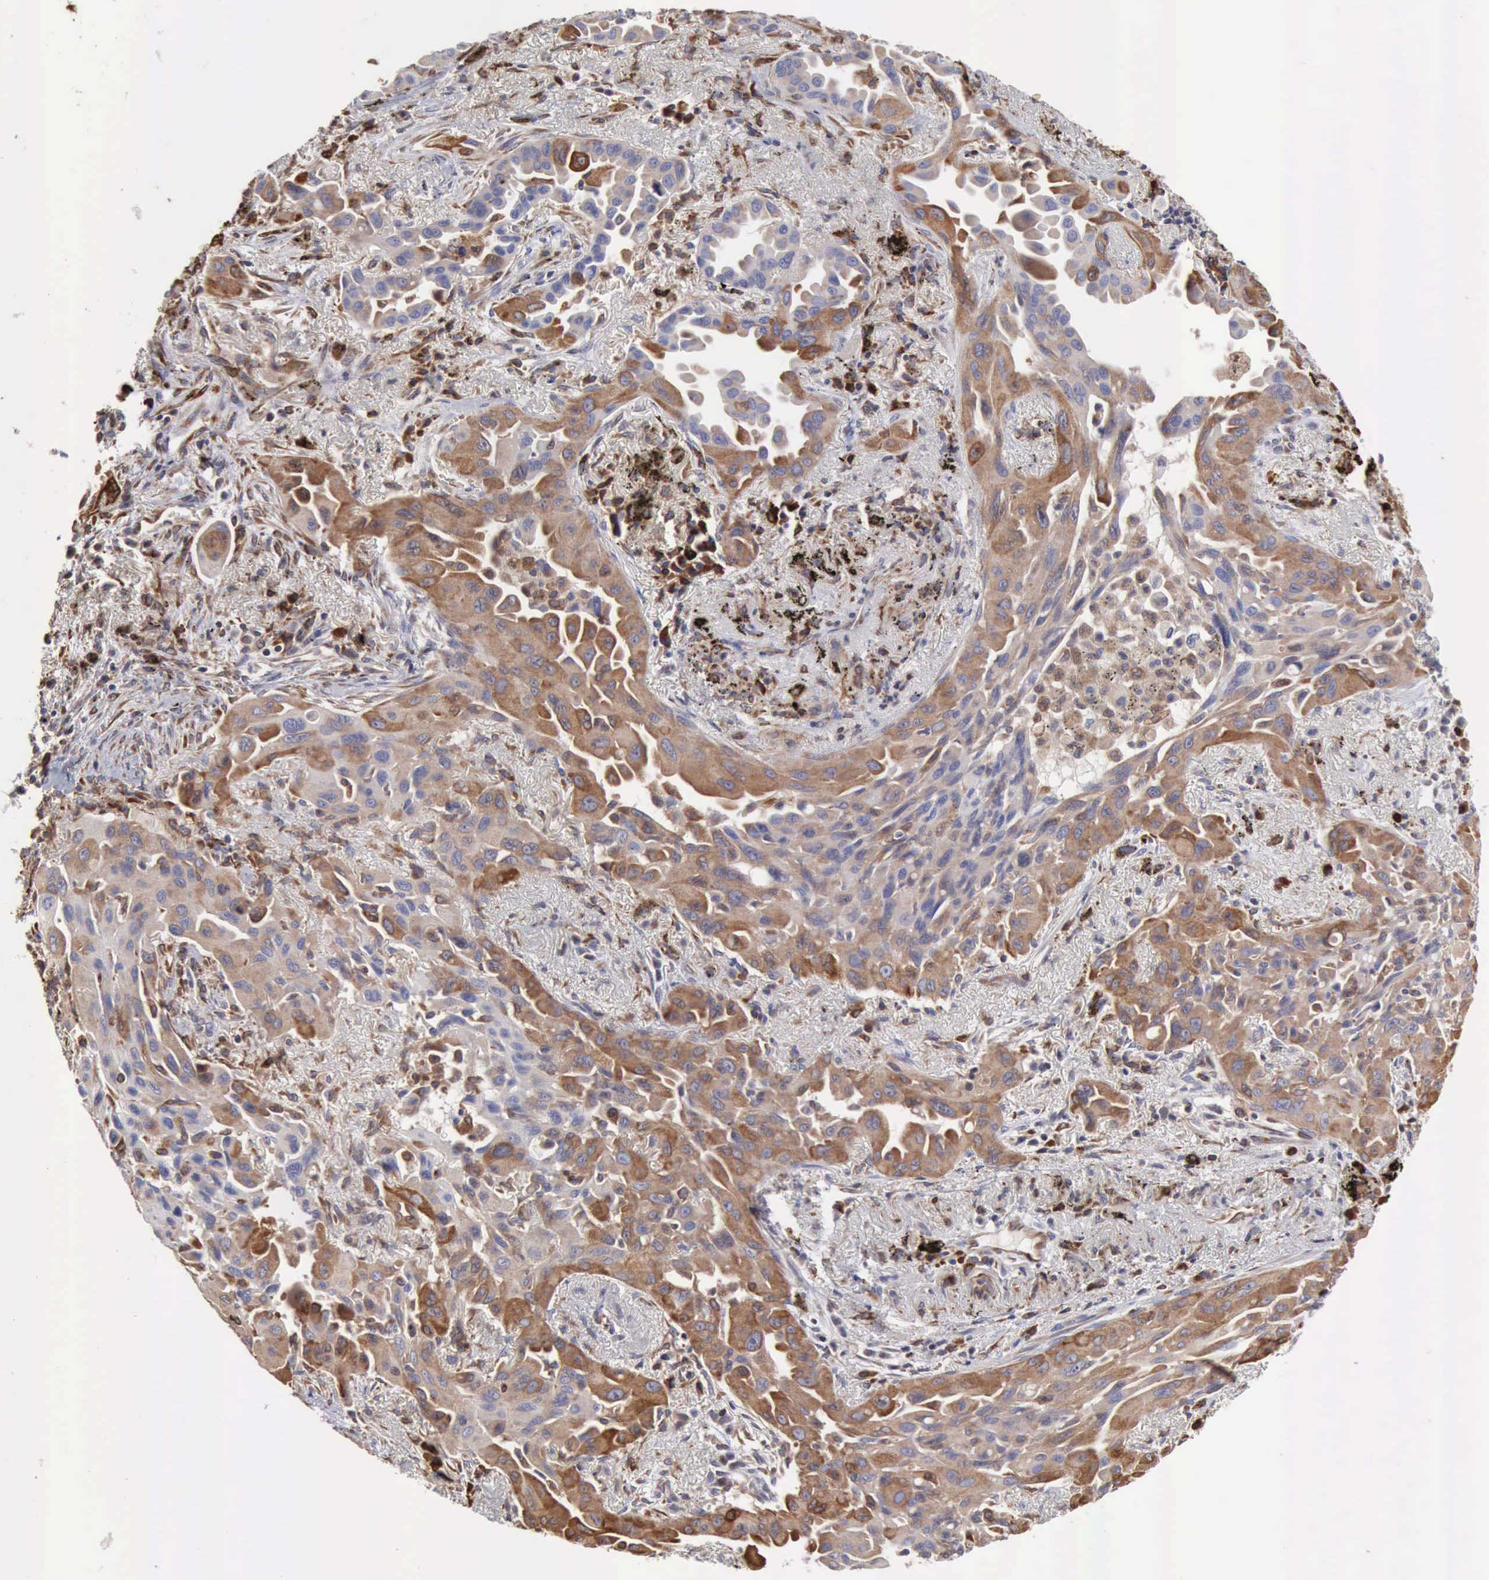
{"staining": {"intensity": "moderate", "quantity": "25%-75%", "location": "cytoplasmic/membranous"}, "tissue": "lung cancer", "cell_type": "Tumor cells", "image_type": "cancer", "snomed": [{"axis": "morphology", "description": "Adenocarcinoma, NOS"}, {"axis": "topography", "description": "Lung"}], "caption": "This photomicrograph demonstrates IHC staining of human lung adenocarcinoma, with medium moderate cytoplasmic/membranous expression in about 25%-75% of tumor cells.", "gene": "APOL2", "patient": {"sex": "male", "age": 68}}